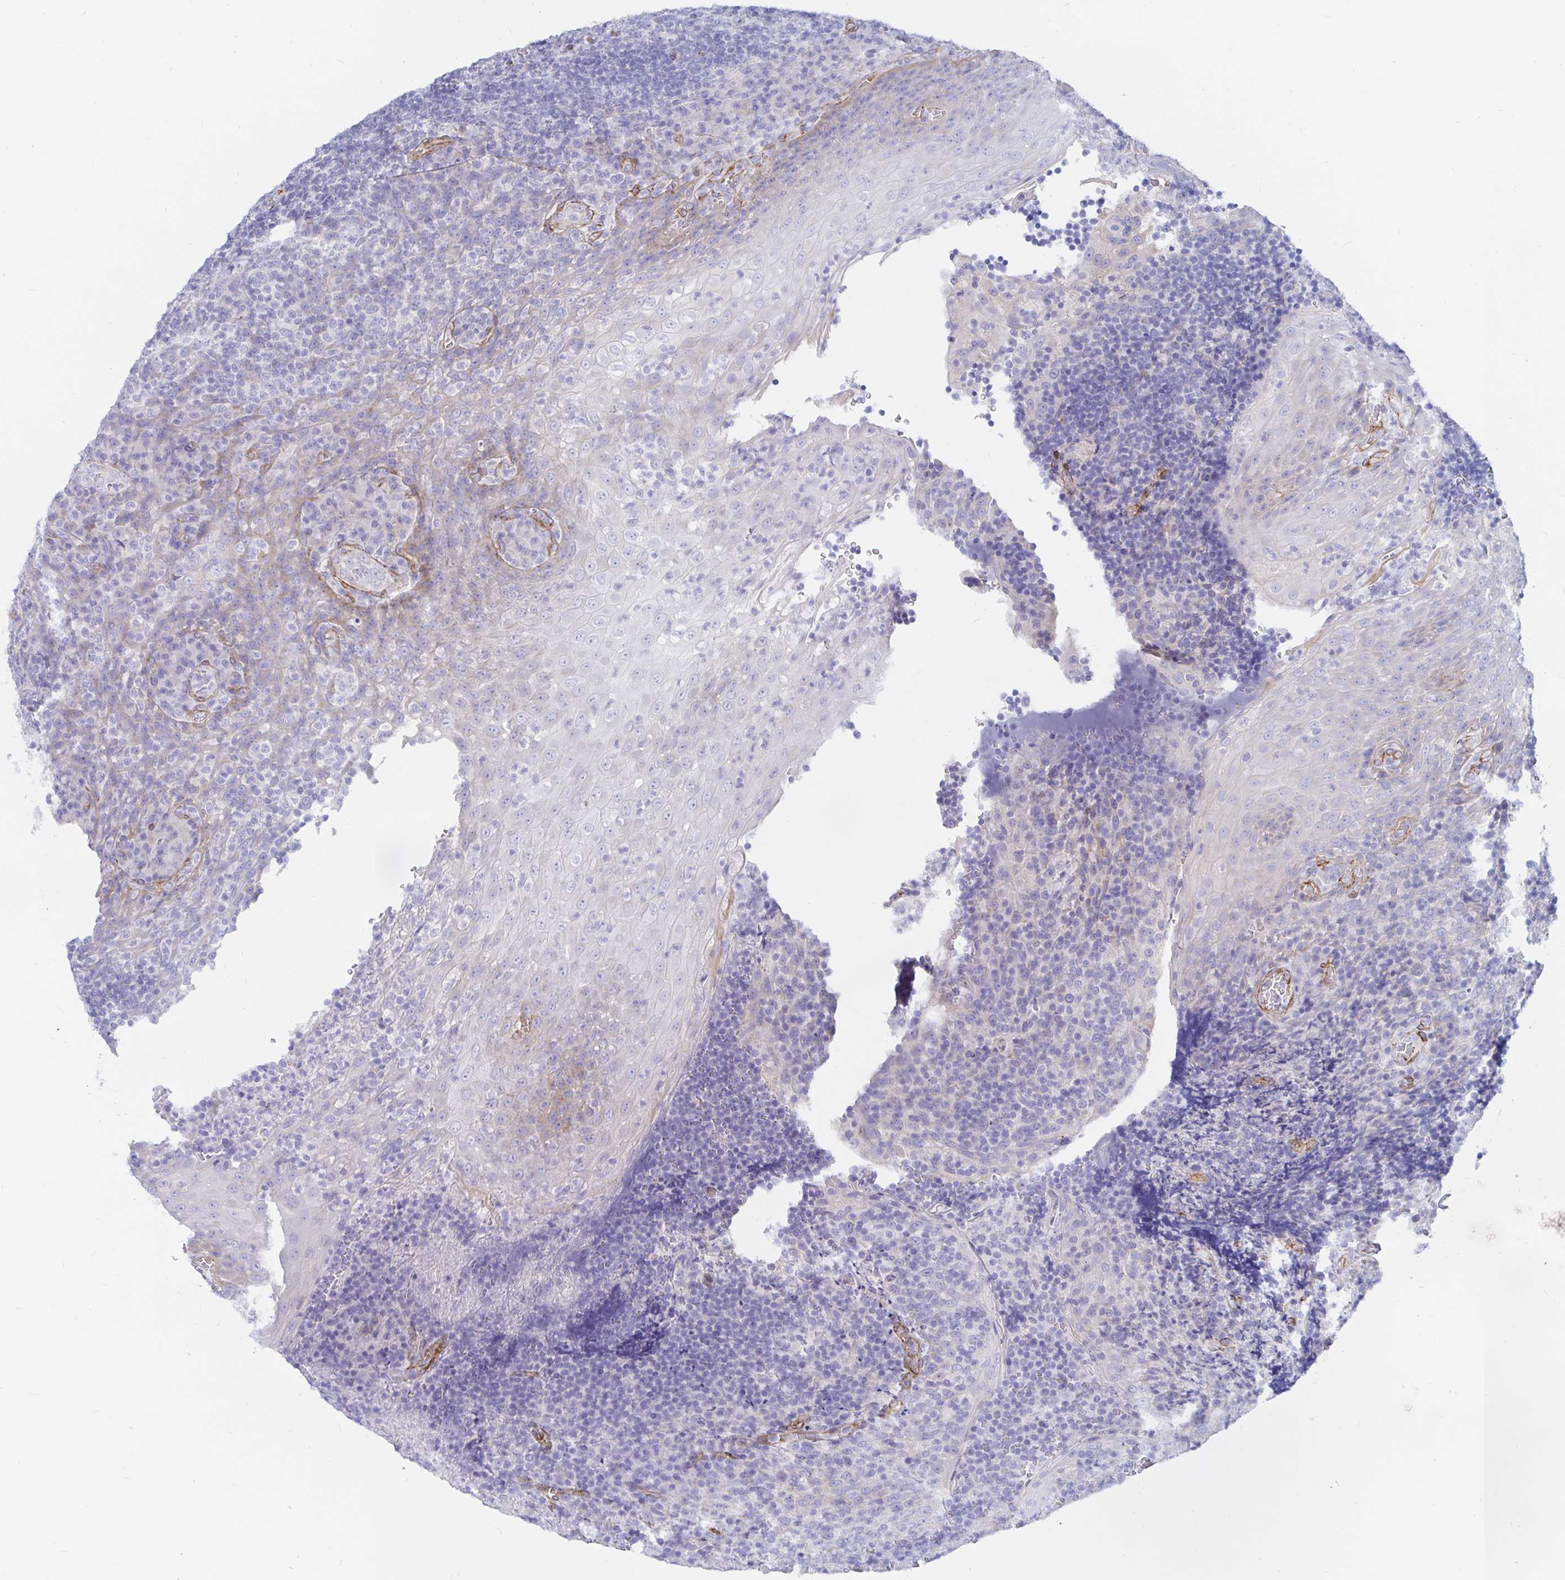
{"staining": {"intensity": "negative", "quantity": "none", "location": "none"}, "tissue": "tonsil", "cell_type": "Germinal center cells", "image_type": "normal", "snomed": [{"axis": "morphology", "description": "Normal tissue, NOS"}, {"axis": "topography", "description": "Tonsil"}], "caption": "Unremarkable tonsil was stained to show a protein in brown. There is no significant expression in germinal center cells. The staining was performed using DAB (3,3'-diaminobenzidine) to visualize the protein expression in brown, while the nuclei were stained in blue with hematoxylin (Magnification: 20x).", "gene": "COX16", "patient": {"sex": "male", "age": 17}}